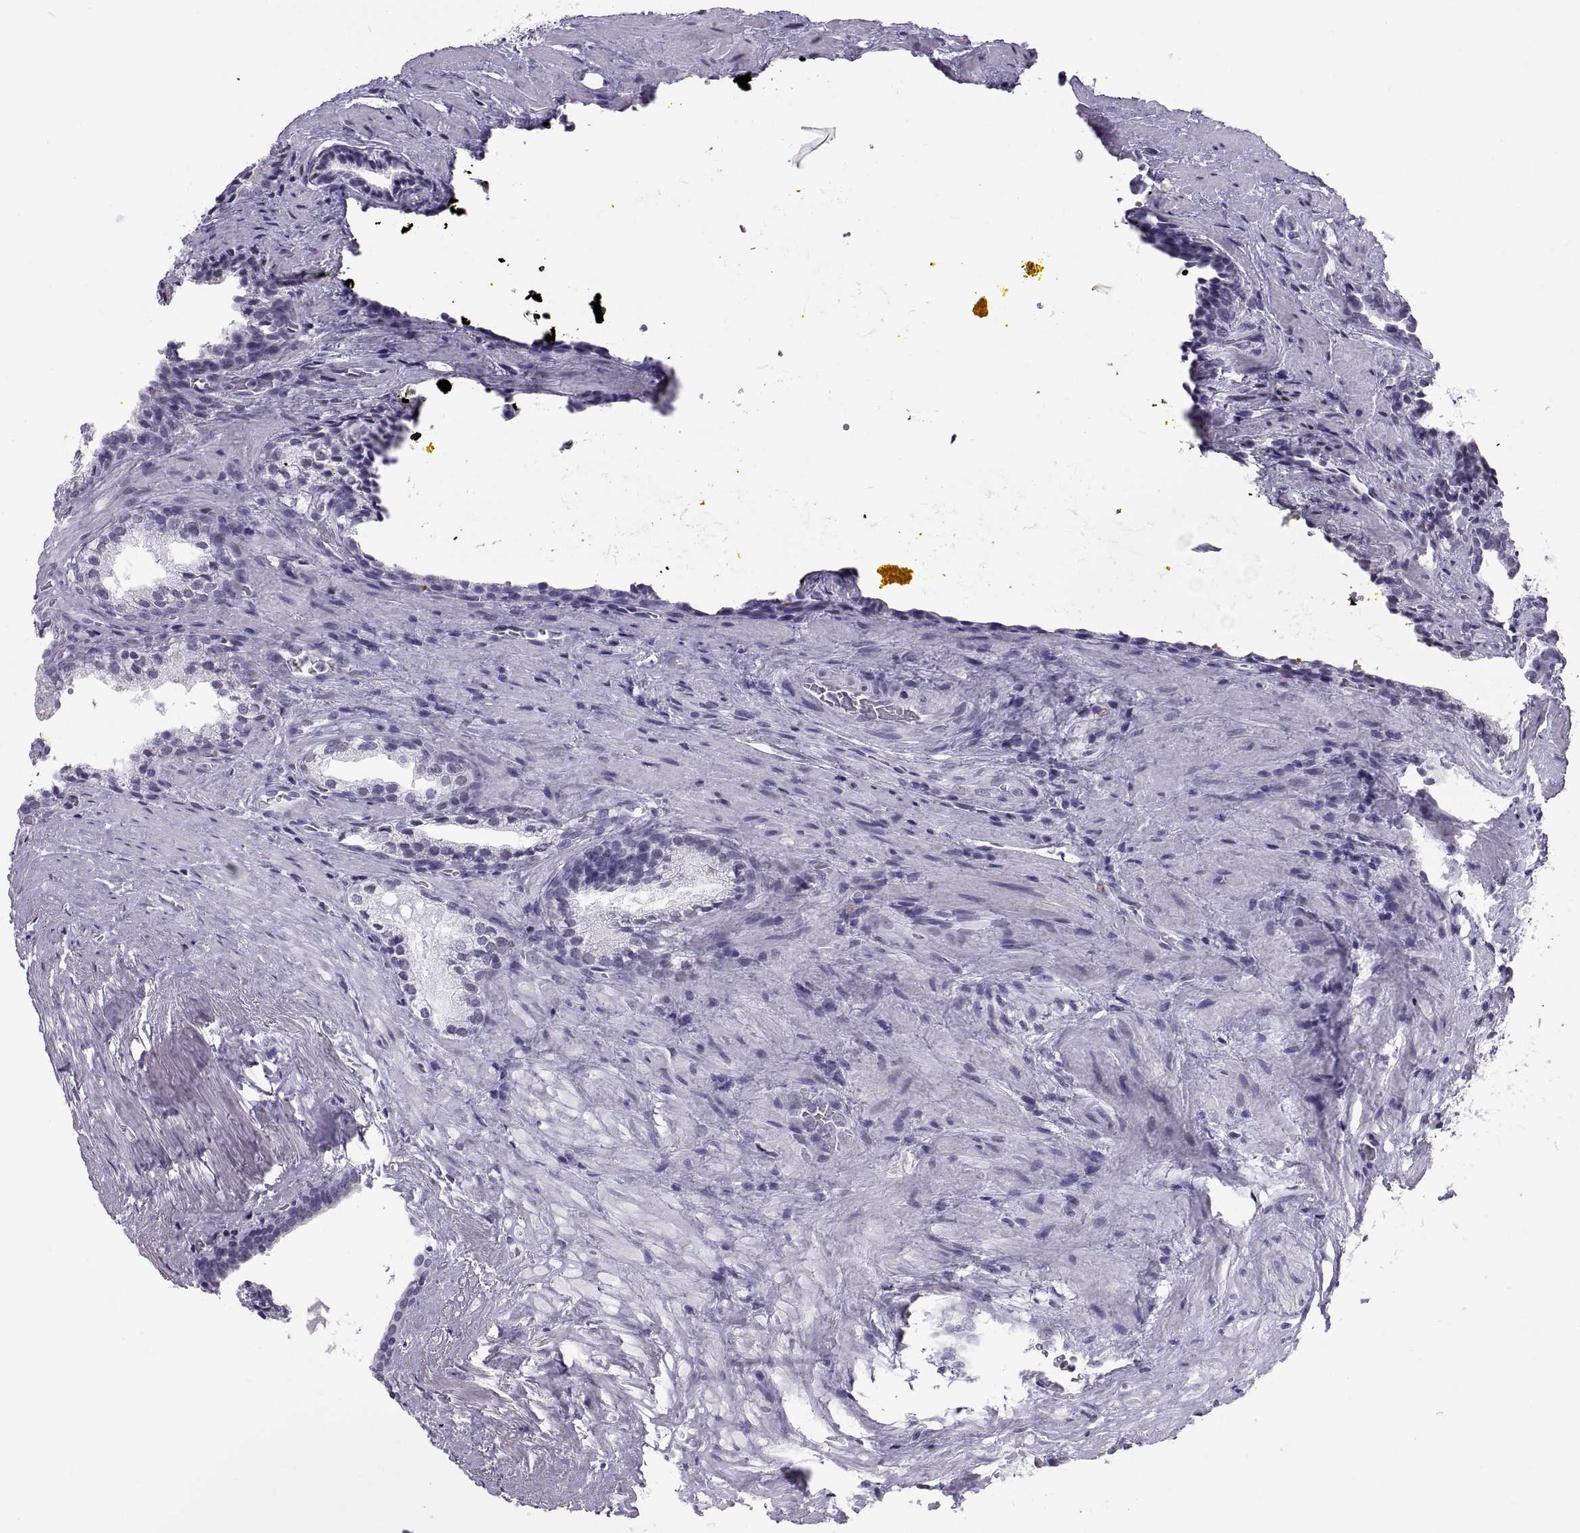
{"staining": {"intensity": "negative", "quantity": "none", "location": "none"}, "tissue": "prostate cancer", "cell_type": "Tumor cells", "image_type": "cancer", "snomed": [{"axis": "morphology", "description": "Adenocarcinoma, NOS"}, {"axis": "topography", "description": "Prostate and seminal vesicle, NOS"}], "caption": "DAB immunohistochemical staining of prostate adenocarcinoma exhibits no significant staining in tumor cells. The staining was performed using DAB to visualize the protein expression in brown, while the nuclei were stained in blue with hematoxylin (Magnification: 20x).", "gene": "CARTPT", "patient": {"sex": "male", "age": 63}}